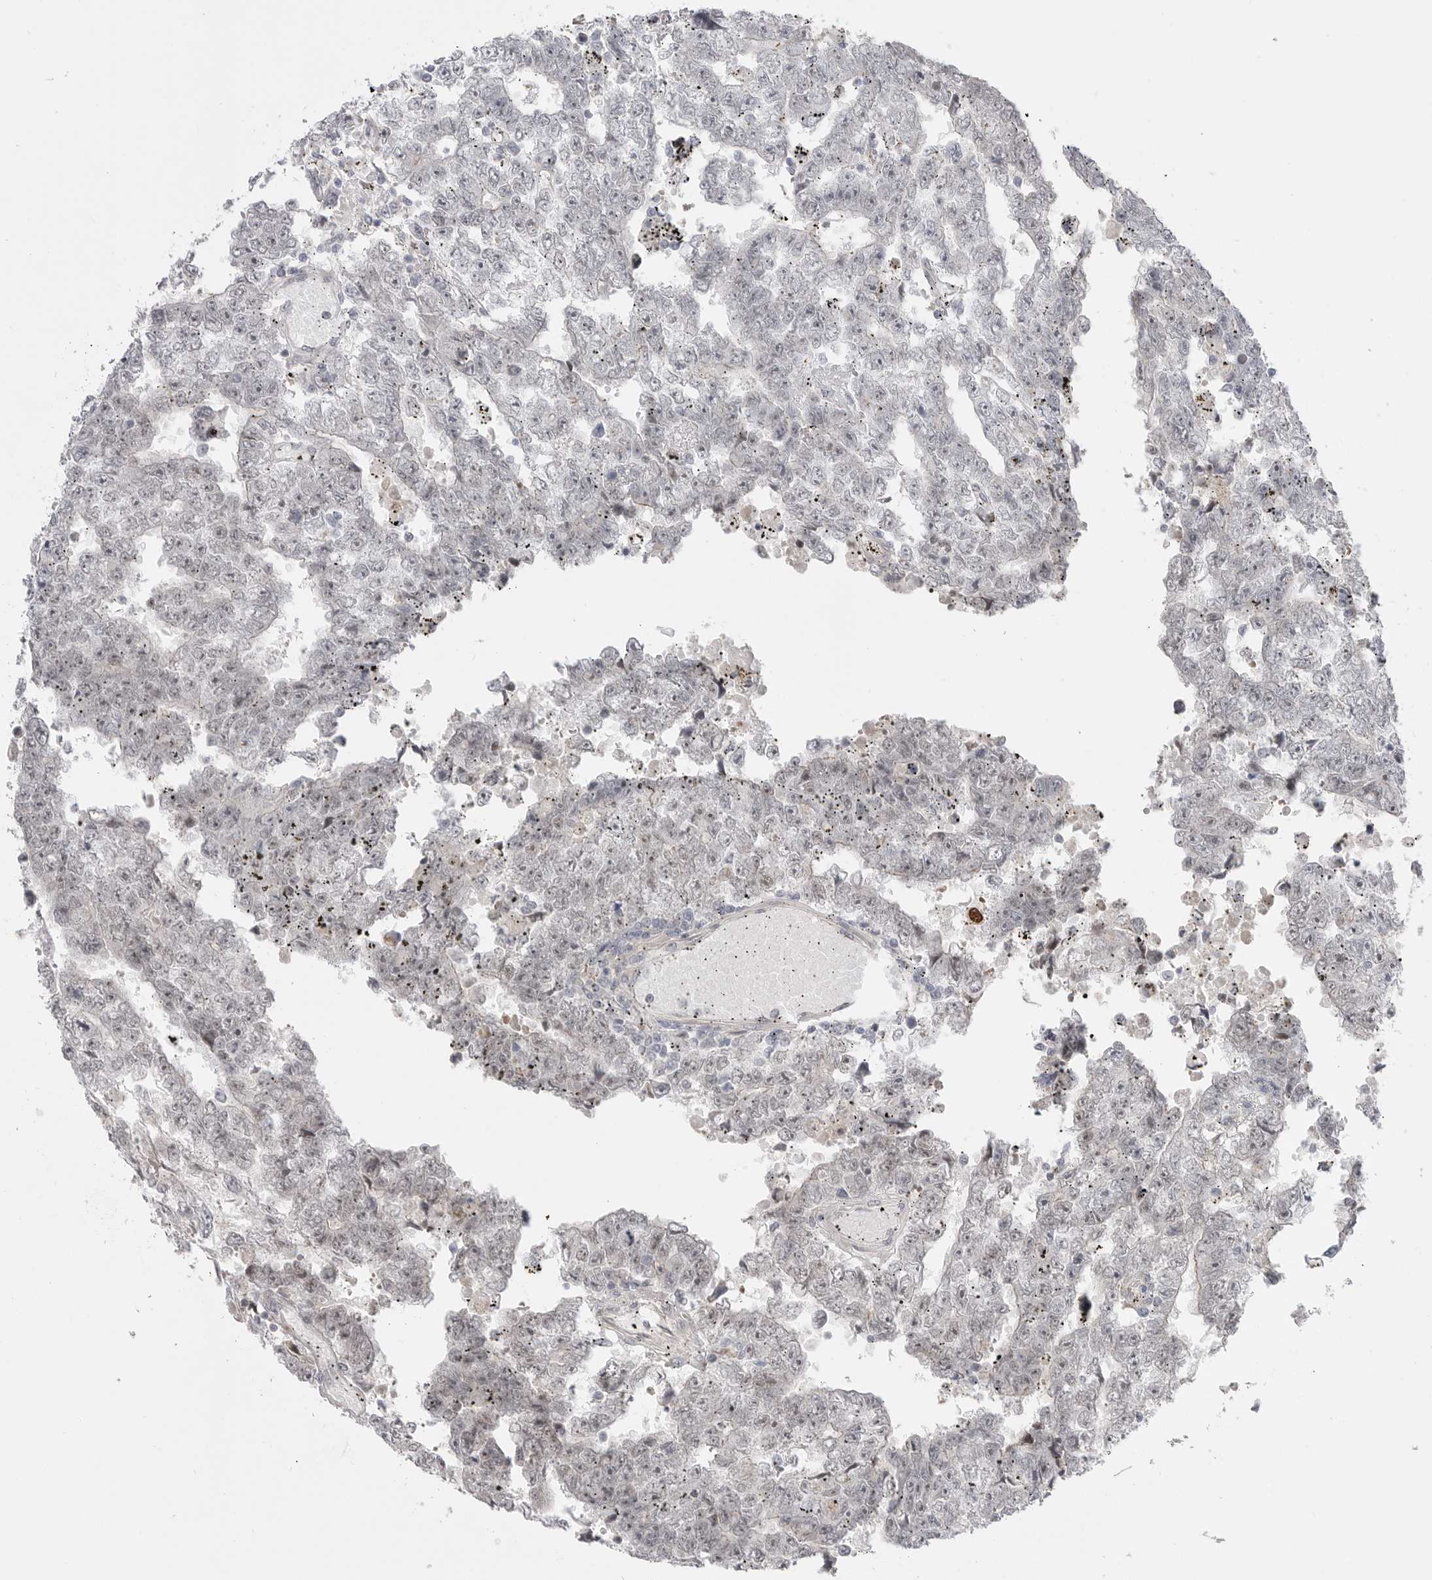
{"staining": {"intensity": "weak", "quantity": "<25%", "location": "nuclear"}, "tissue": "testis cancer", "cell_type": "Tumor cells", "image_type": "cancer", "snomed": [{"axis": "morphology", "description": "Carcinoma, Embryonal, NOS"}, {"axis": "topography", "description": "Testis"}], "caption": "High power microscopy histopathology image of an IHC photomicrograph of testis embryonal carcinoma, revealing no significant positivity in tumor cells. Nuclei are stained in blue.", "gene": "GGT6", "patient": {"sex": "male", "age": 25}}